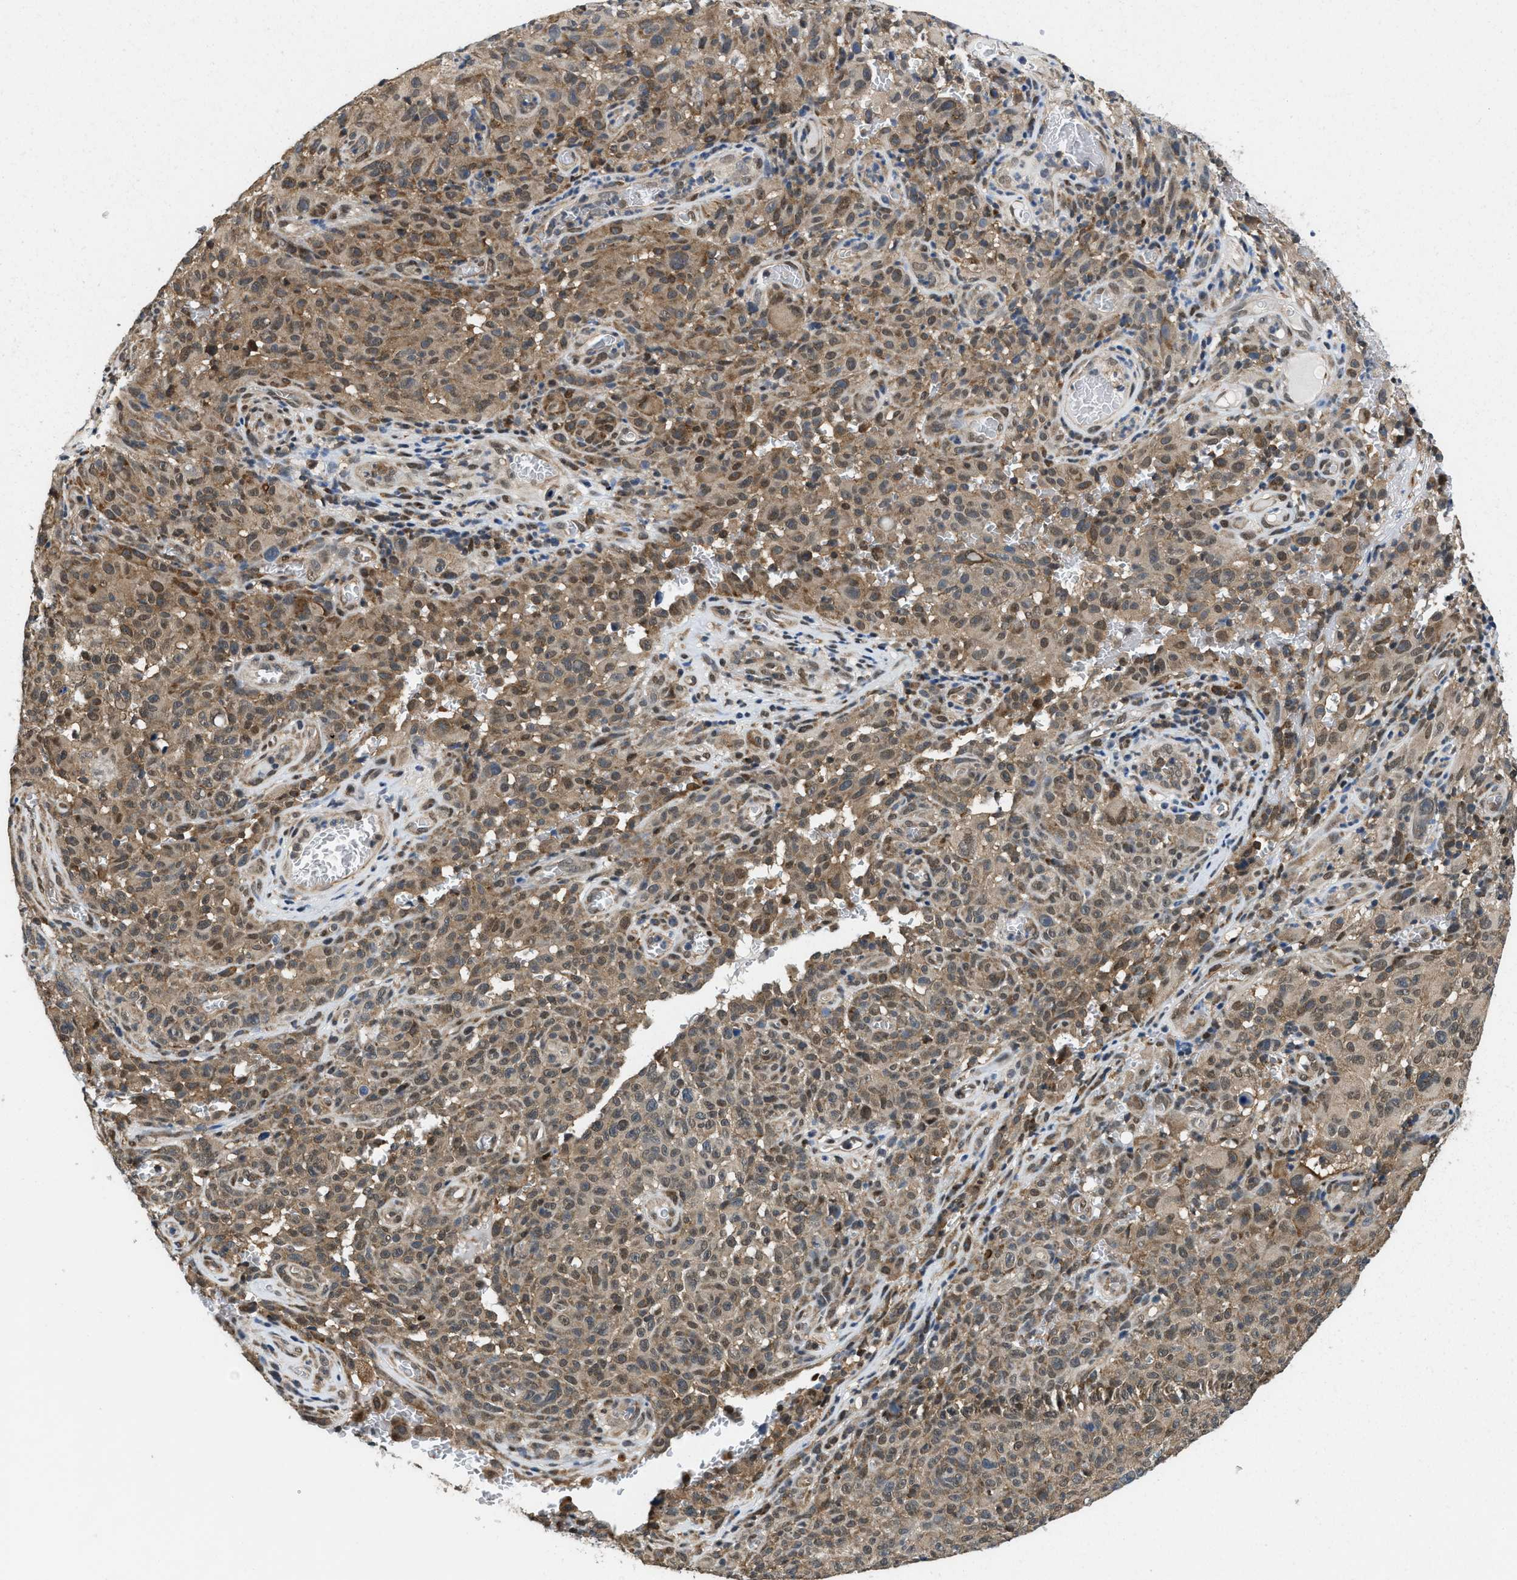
{"staining": {"intensity": "moderate", "quantity": "25%-75%", "location": "cytoplasmic/membranous"}, "tissue": "melanoma", "cell_type": "Tumor cells", "image_type": "cancer", "snomed": [{"axis": "morphology", "description": "Malignant melanoma, NOS"}, {"axis": "topography", "description": "Skin"}], "caption": "This is a photomicrograph of IHC staining of malignant melanoma, which shows moderate expression in the cytoplasmic/membranous of tumor cells.", "gene": "ATF7IP", "patient": {"sex": "female", "age": 82}}